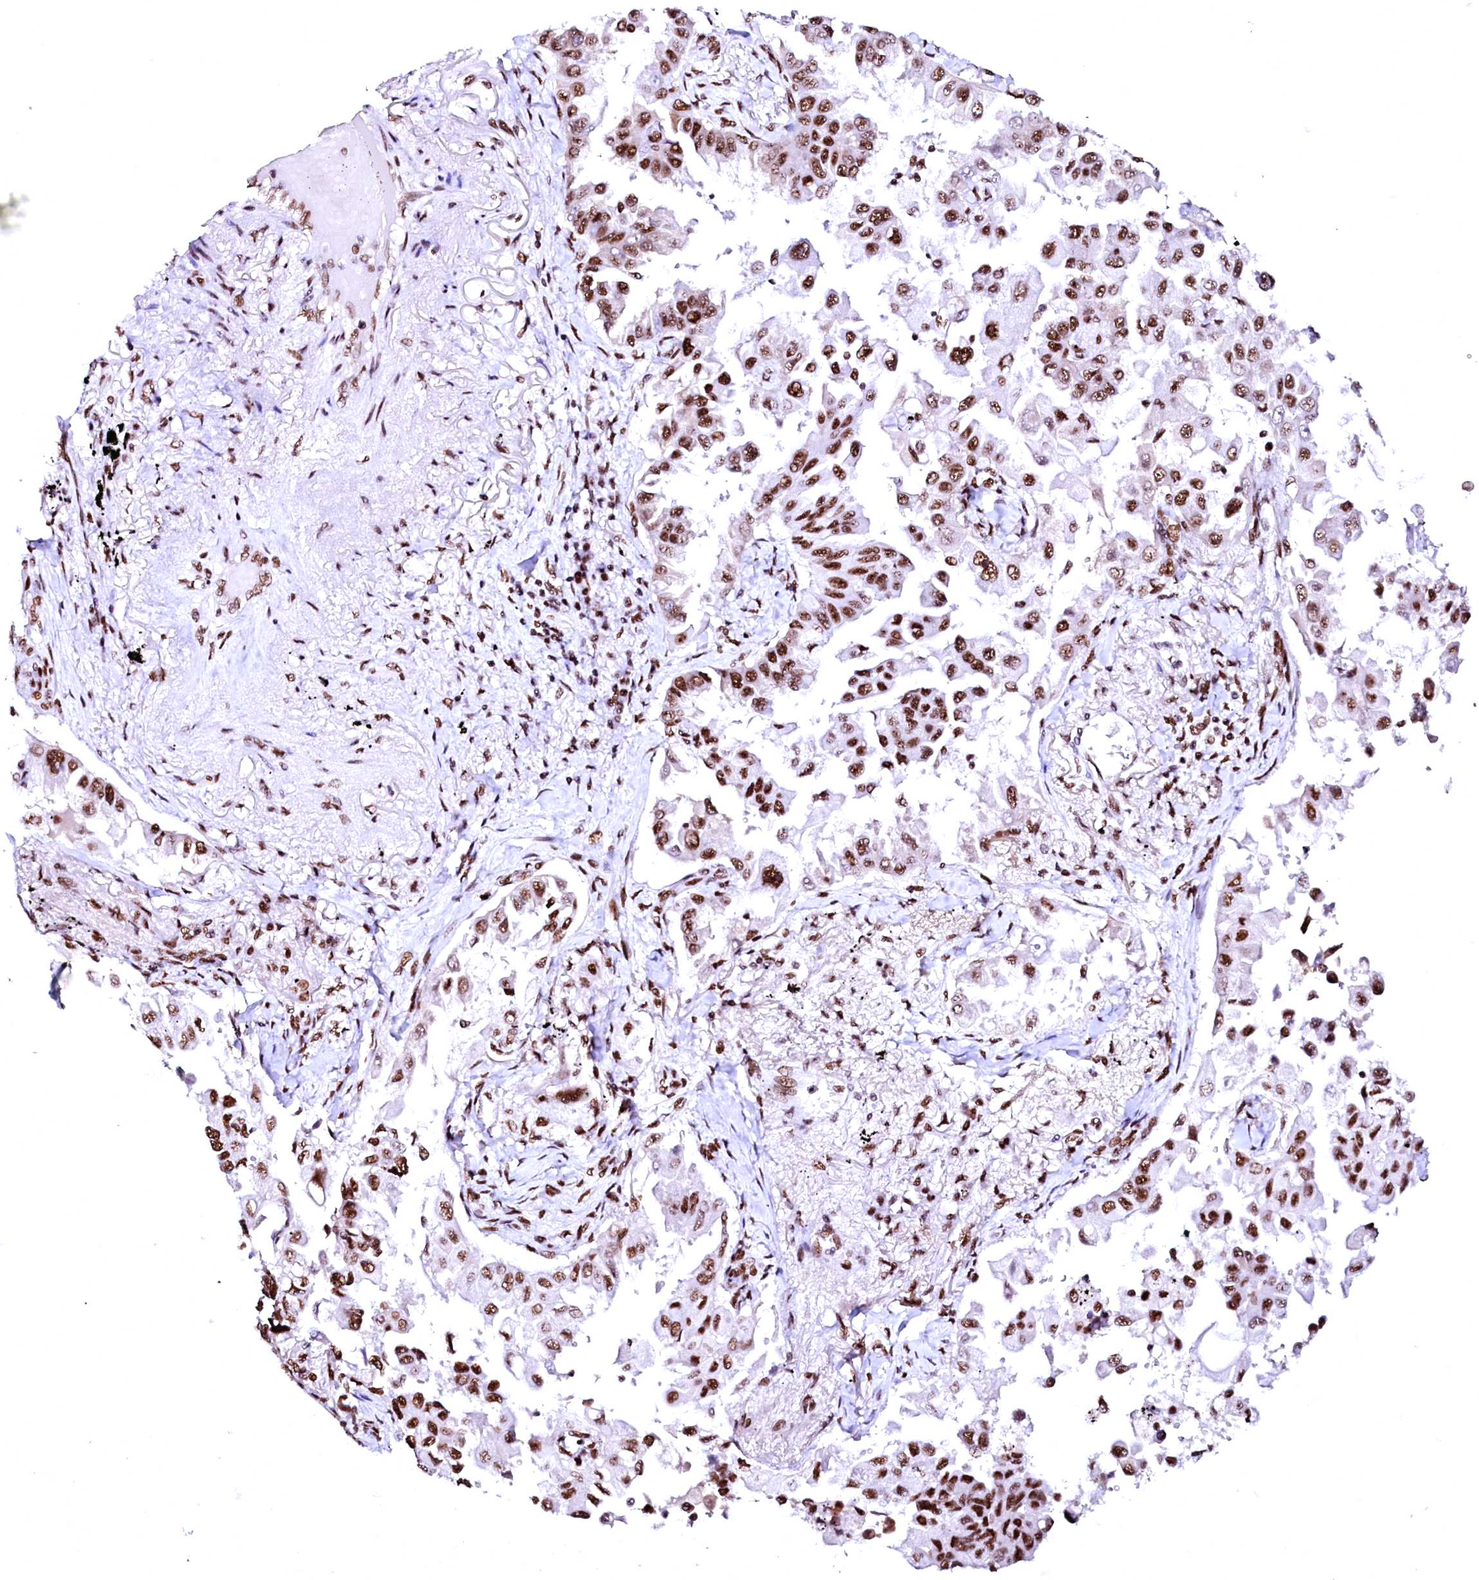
{"staining": {"intensity": "strong", "quantity": ">75%", "location": "nuclear"}, "tissue": "lung cancer", "cell_type": "Tumor cells", "image_type": "cancer", "snomed": [{"axis": "morphology", "description": "Adenocarcinoma, NOS"}, {"axis": "topography", "description": "Lung"}], "caption": "High-magnification brightfield microscopy of lung cancer (adenocarcinoma) stained with DAB (brown) and counterstained with hematoxylin (blue). tumor cells exhibit strong nuclear positivity is present in approximately>75% of cells. (Brightfield microscopy of DAB IHC at high magnification).", "gene": "CPSF6", "patient": {"sex": "female", "age": 67}}